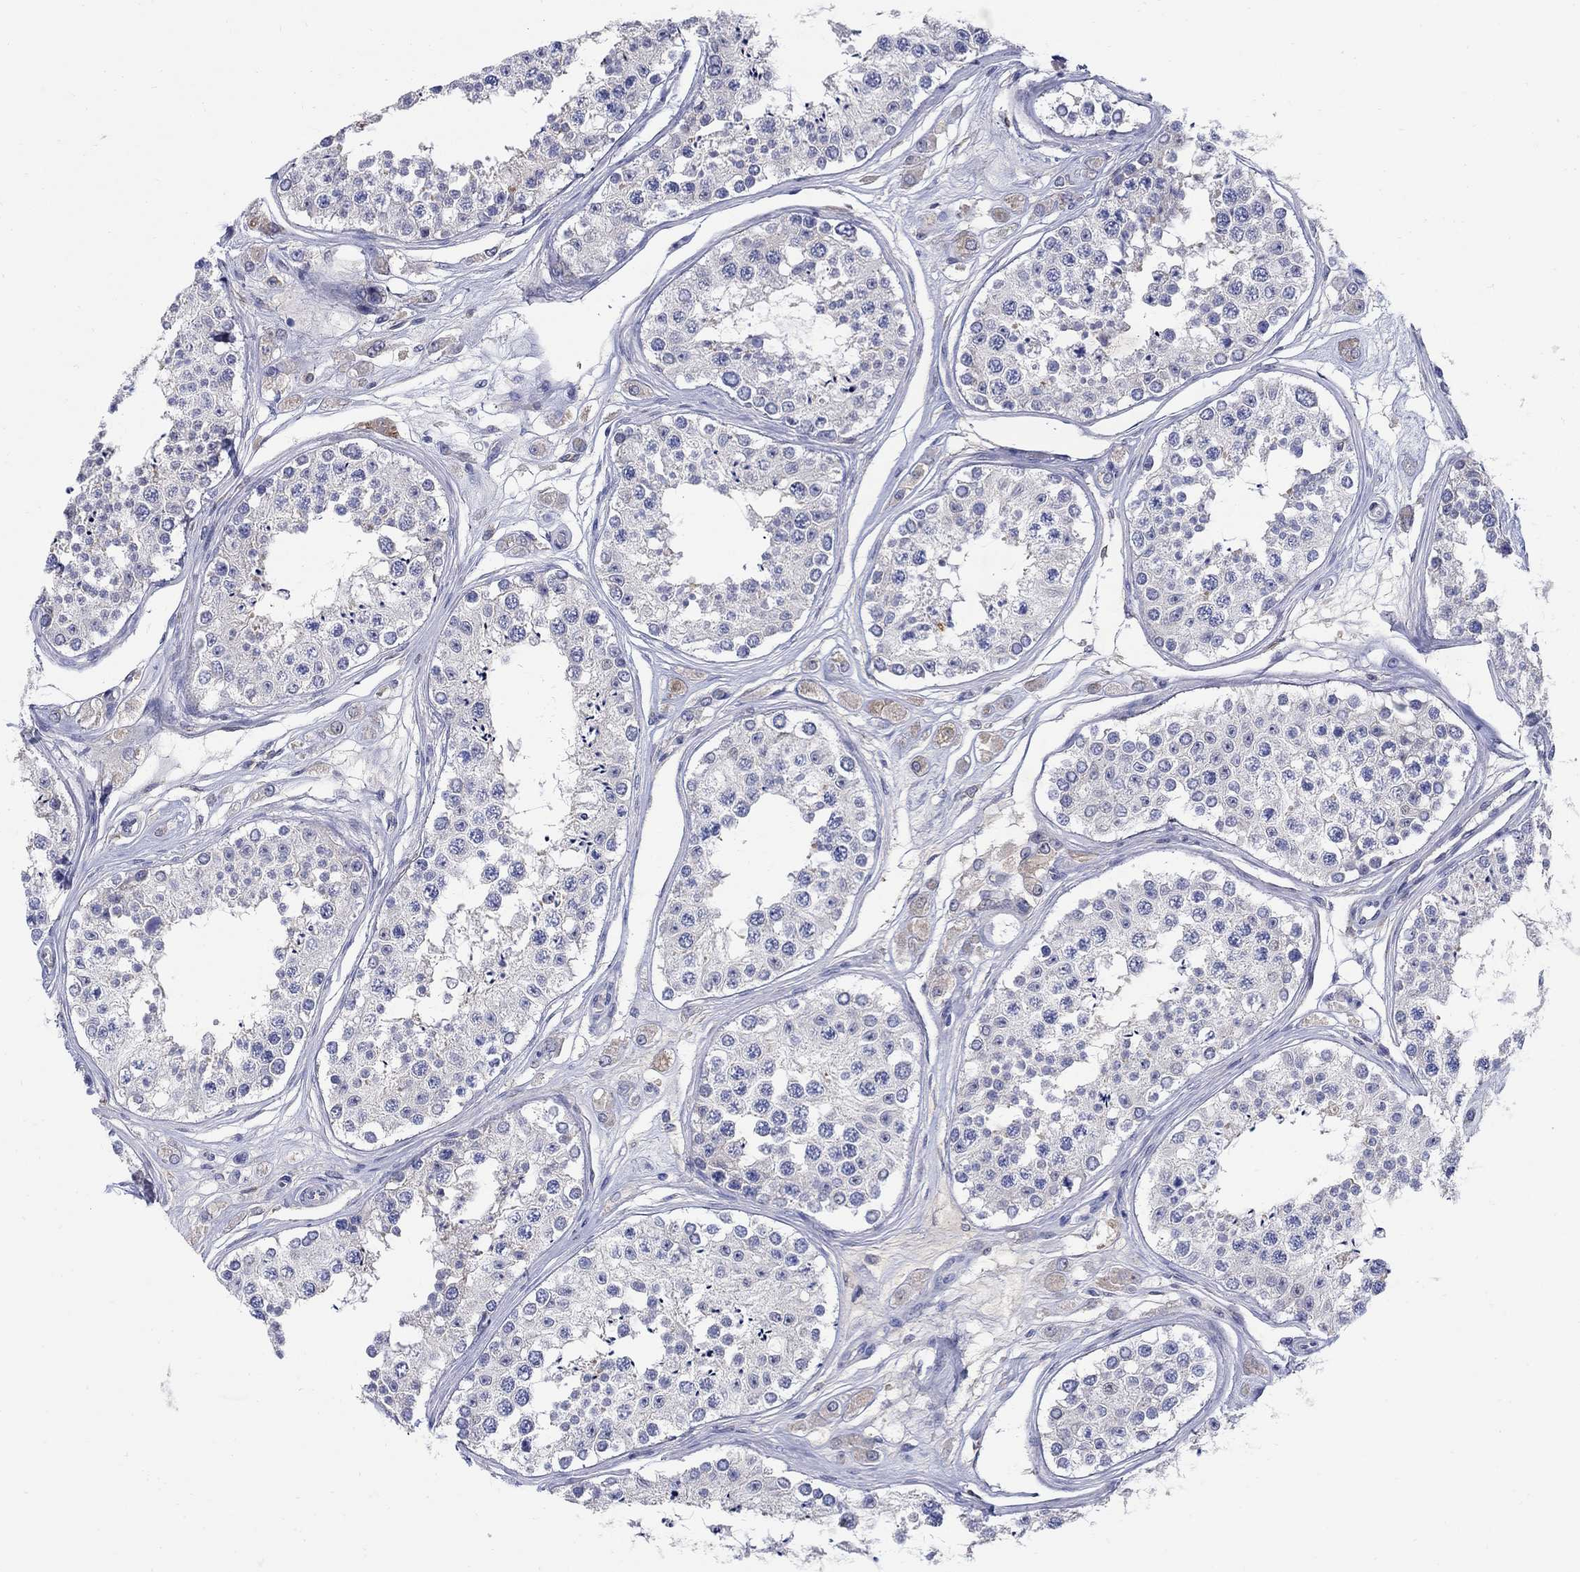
{"staining": {"intensity": "negative", "quantity": "none", "location": "none"}, "tissue": "testis", "cell_type": "Cells in seminiferous ducts", "image_type": "normal", "snomed": [{"axis": "morphology", "description": "Normal tissue, NOS"}, {"axis": "topography", "description": "Testis"}], "caption": "Immunohistochemistry (IHC) of normal testis demonstrates no positivity in cells in seminiferous ducts.", "gene": "REEP2", "patient": {"sex": "male", "age": 25}}